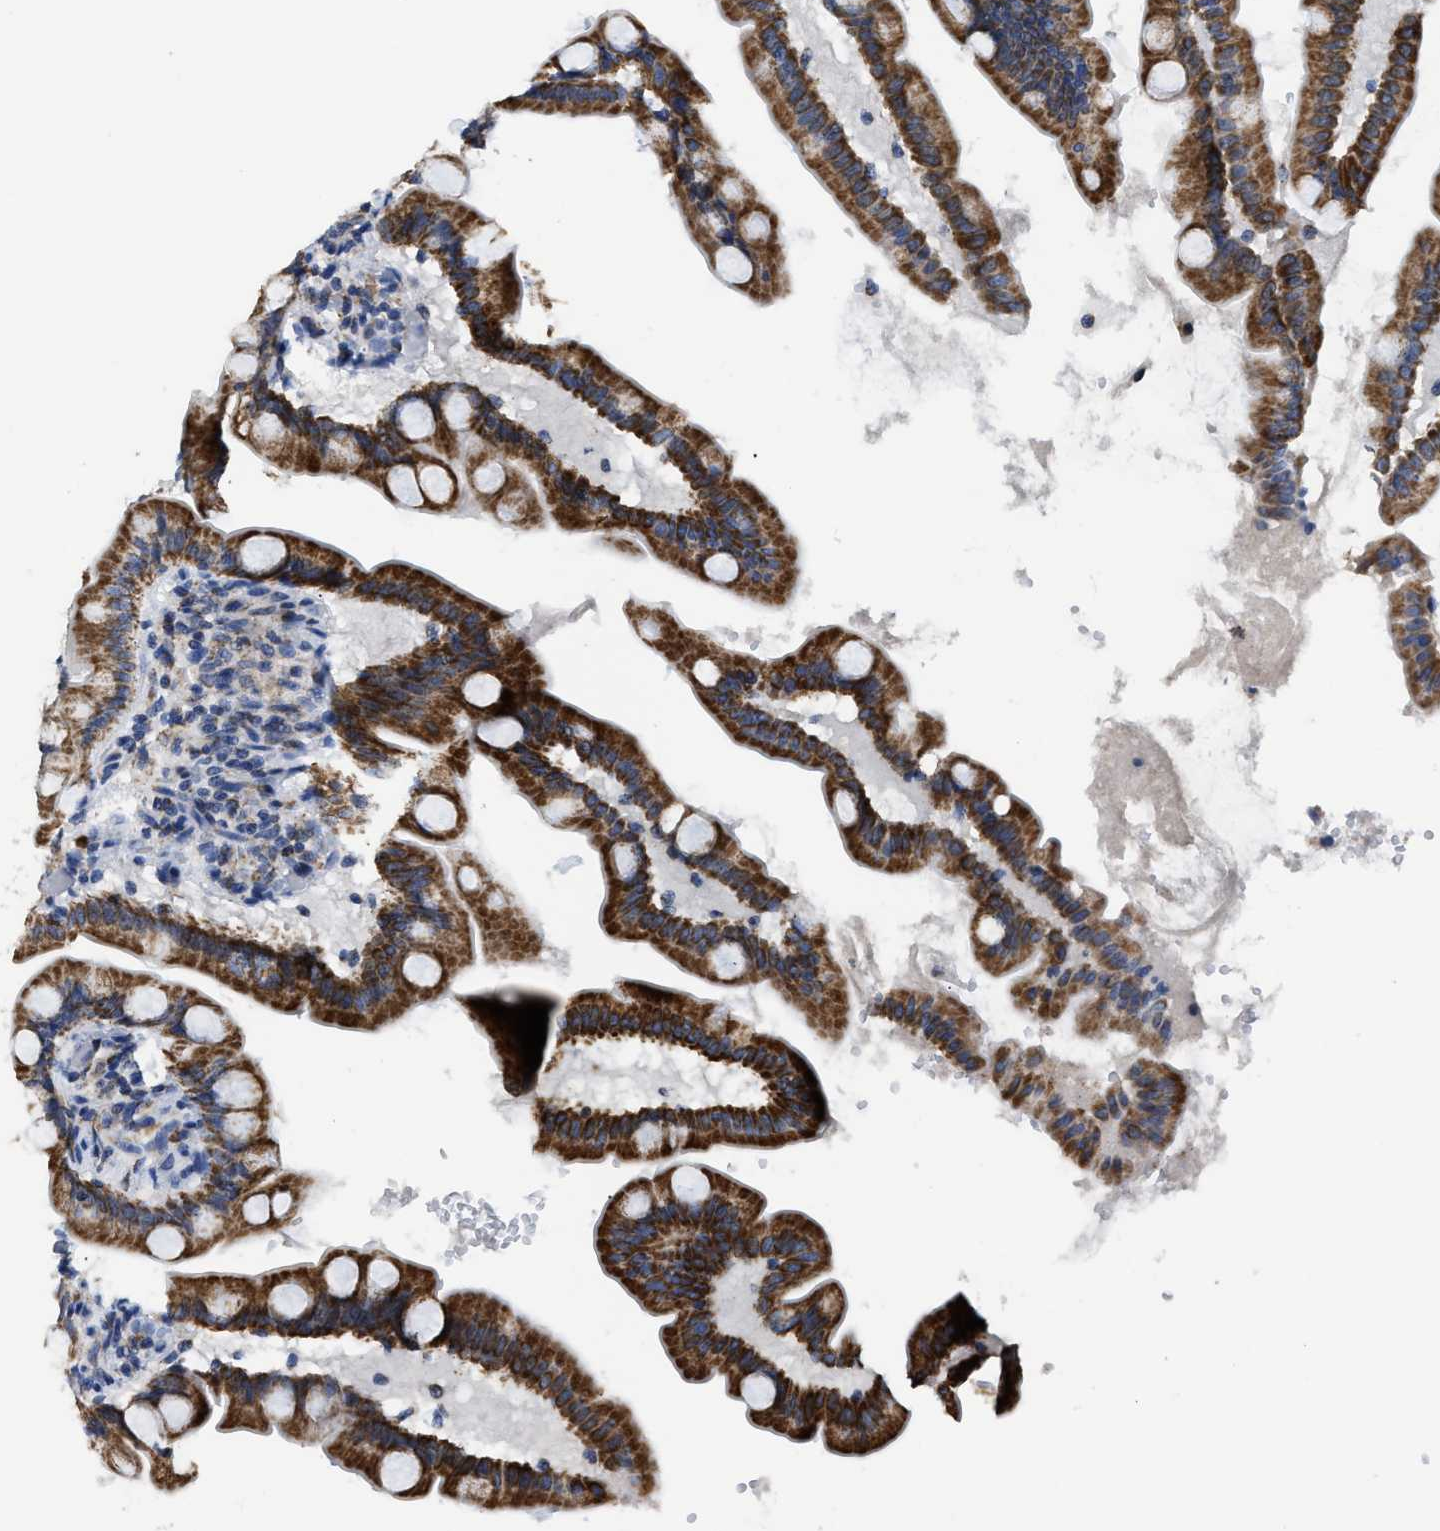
{"staining": {"intensity": "strong", "quantity": "25%-75%", "location": "cytoplasmic/membranous"}, "tissue": "small intestine", "cell_type": "Glandular cells", "image_type": "normal", "snomed": [{"axis": "morphology", "description": "Normal tissue, NOS"}, {"axis": "topography", "description": "Small intestine"}], "caption": "An immunohistochemistry (IHC) histopathology image of normal tissue is shown. Protein staining in brown labels strong cytoplasmic/membranous positivity in small intestine within glandular cells. (DAB IHC, brown staining for protein, blue staining for nuclei).", "gene": "ETFA", "patient": {"sex": "female", "age": 56}}